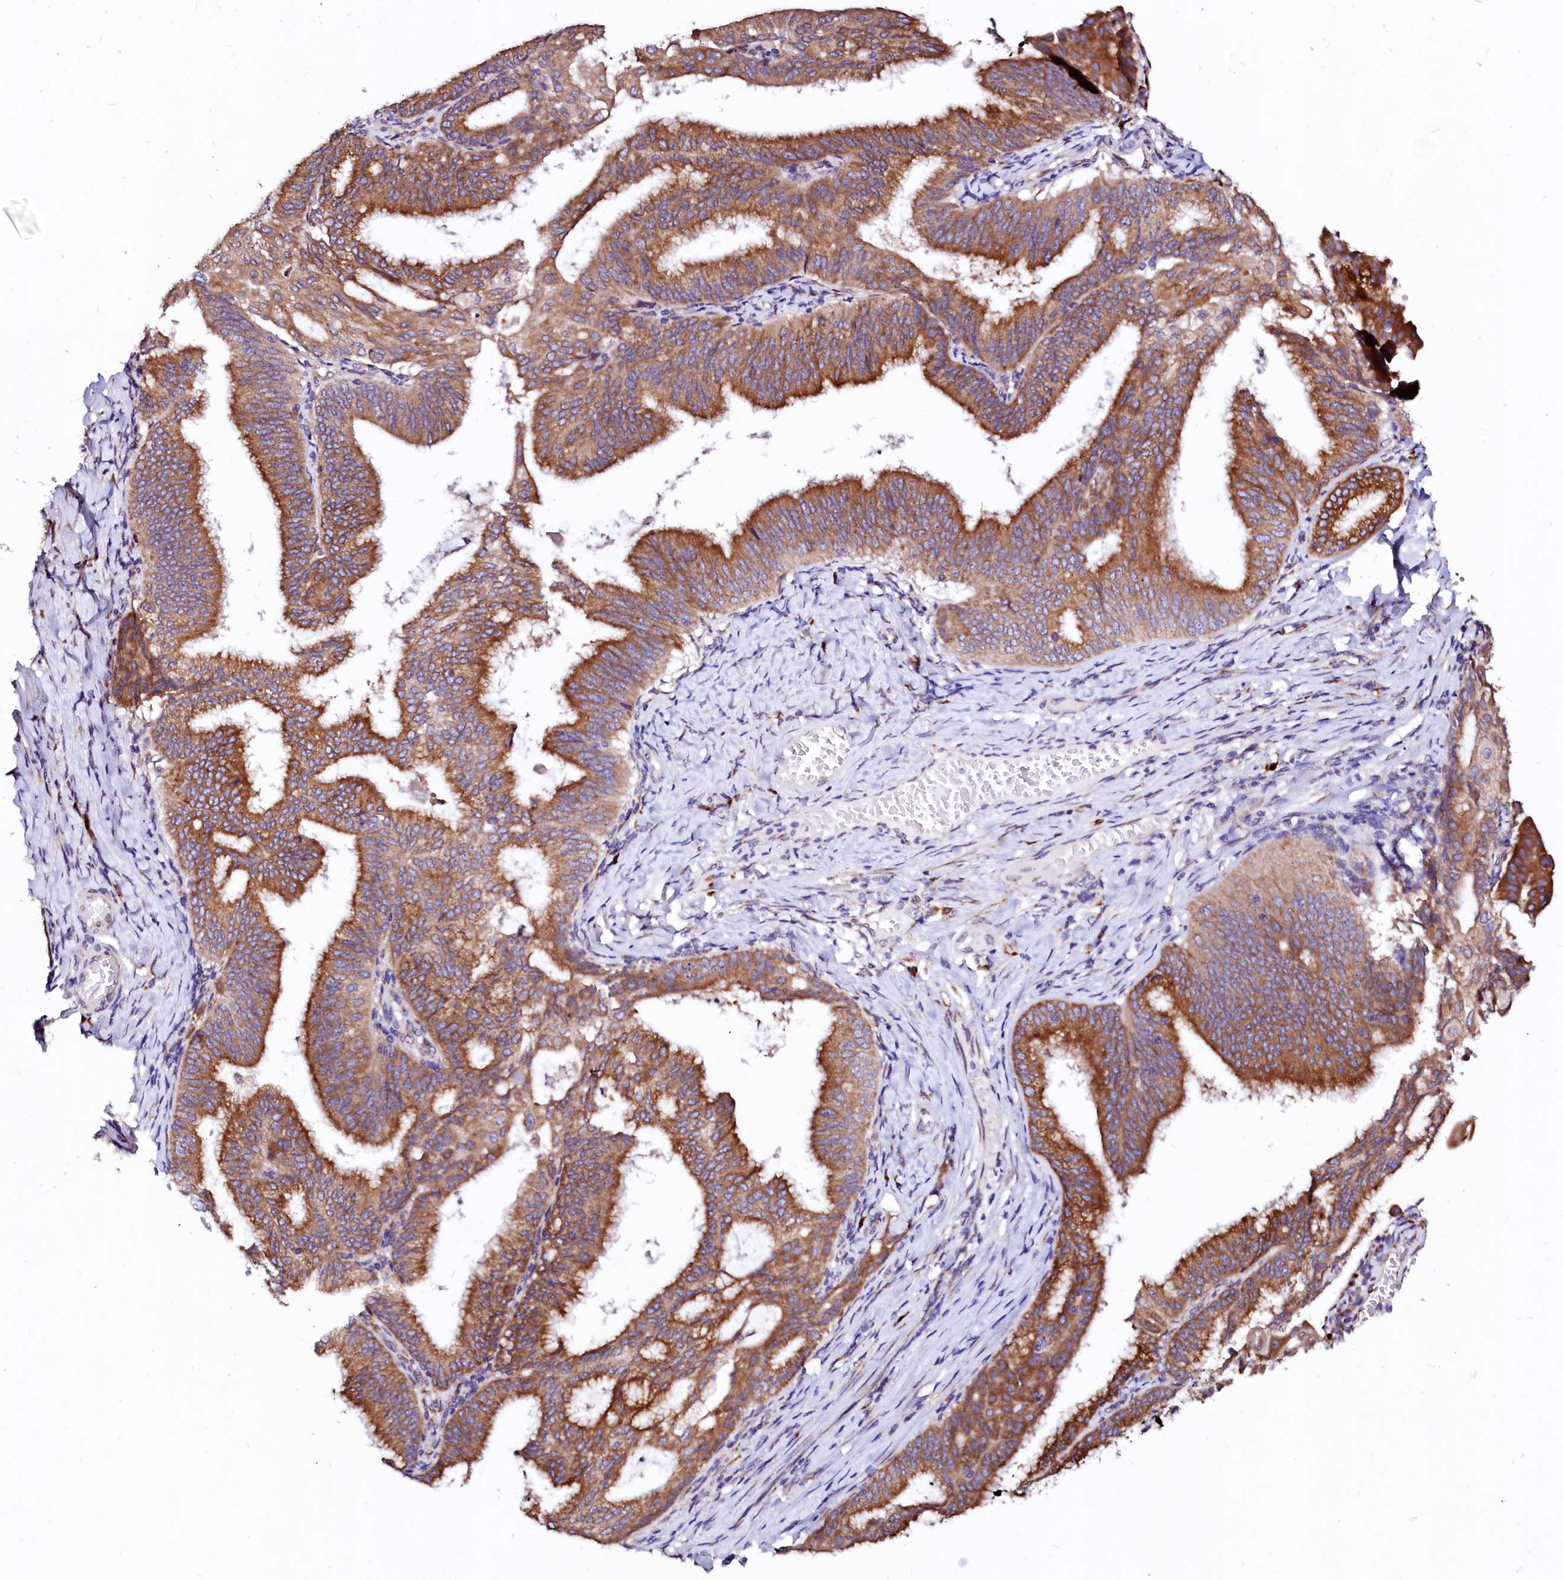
{"staining": {"intensity": "strong", "quantity": ">75%", "location": "cytoplasmic/membranous"}, "tissue": "endometrial cancer", "cell_type": "Tumor cells", "image_type": "cancer", "snomed": [{"axis": "morphology", "description": "Adenocarcinoma, NOS"}, {"axis": "topography", "description": "Endometrium"}], "caption": "The photomicrograph demonstrates a brown stain indicating the presence of a protein in the cytoplasmic/membranous of tumor cells in adenocarcinoma (endometrial).", "gene": "LMAN1", "patient": {"sex": "female", "age": 49}}